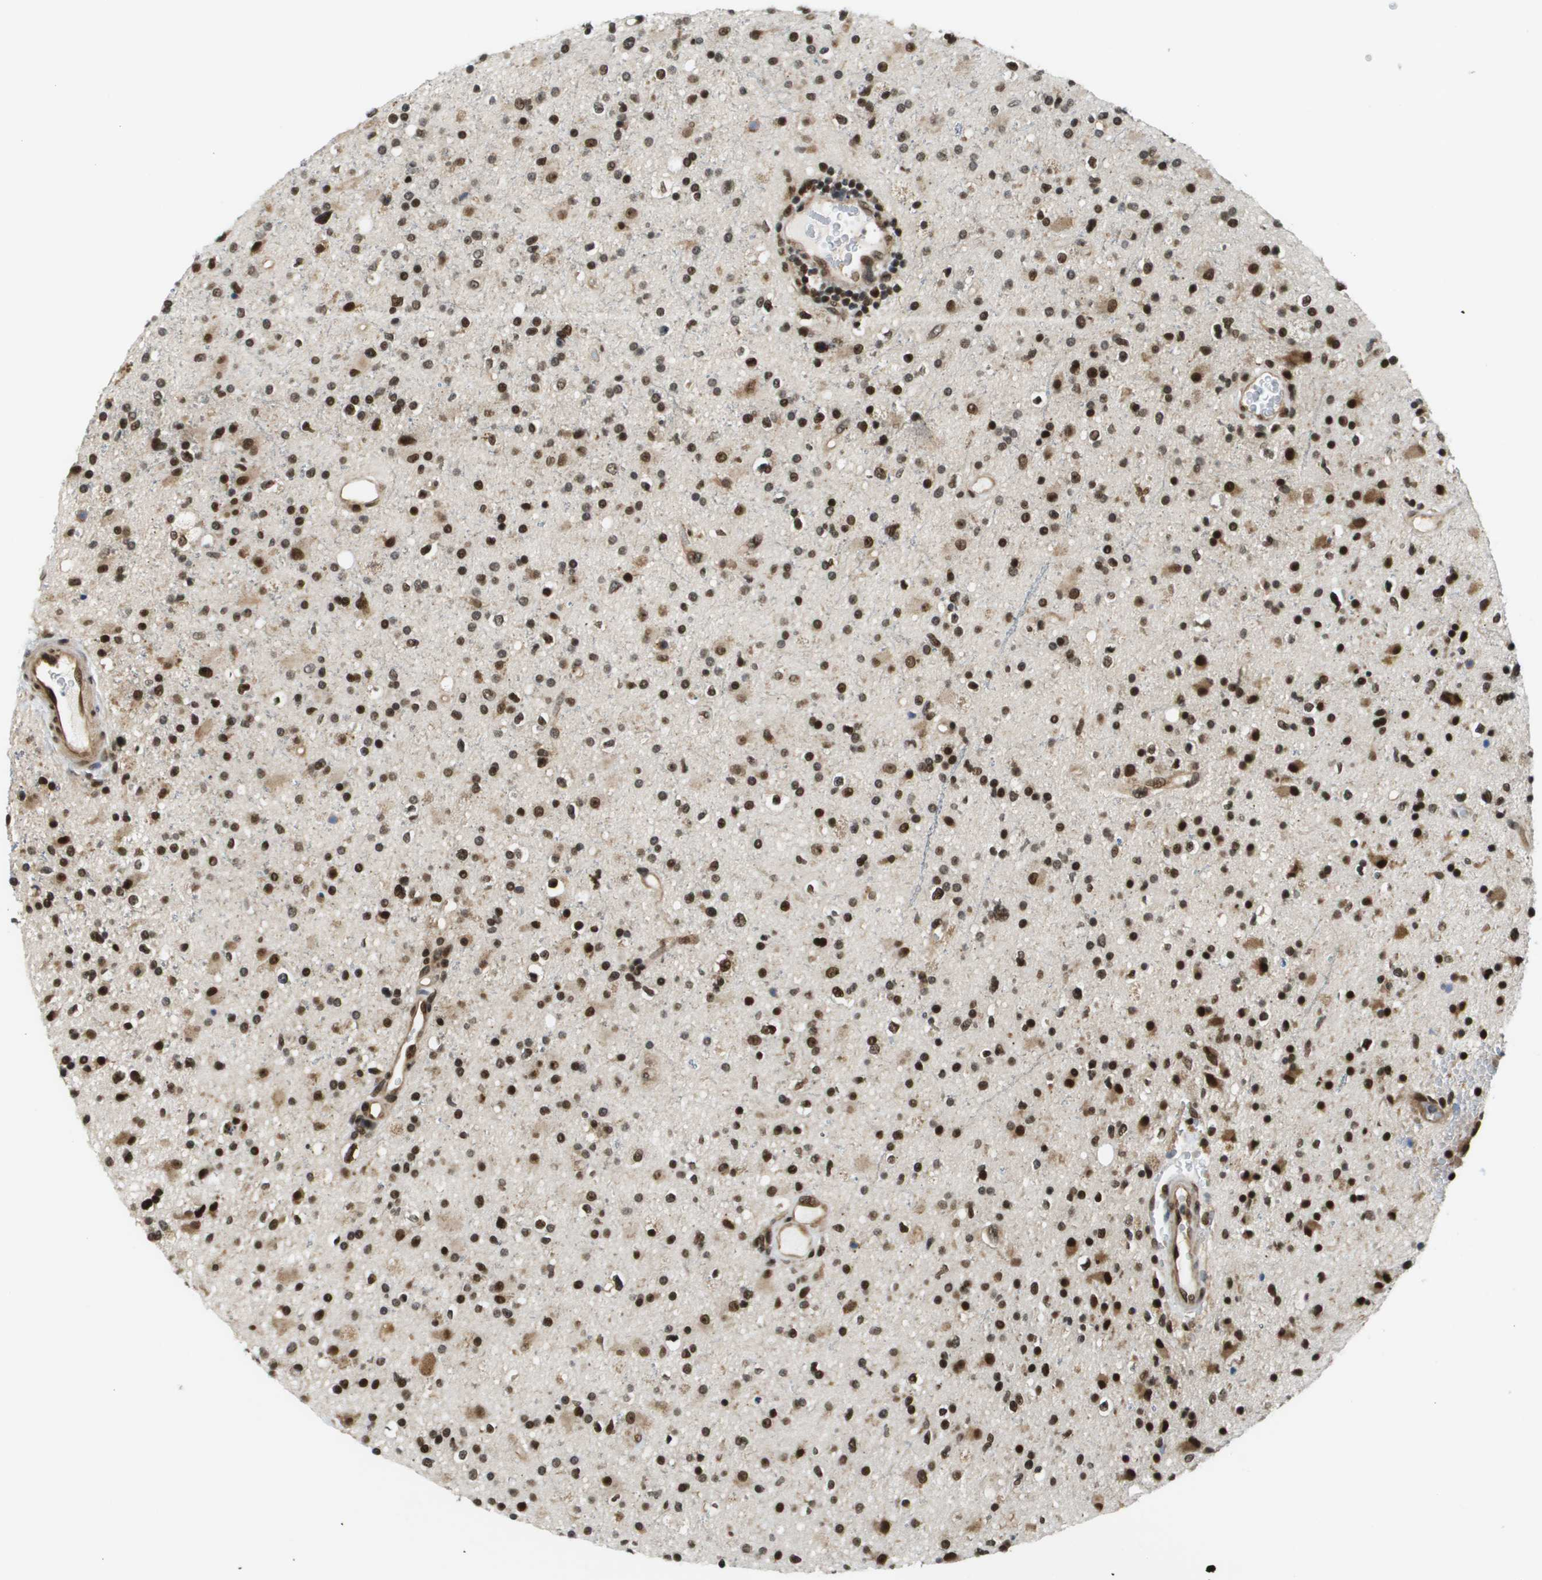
{"staining": {"intensity": "strong", "quantity": ">75%", "location": "nuclear"}, "tissue": "glioma", "cell_type": "Tumor cells", "image_type": "cancer", "snomed": [{"axis": "morphology", "description": "Glioma, malignant, High grade"}, {"axis": "topography", "description": "Brain"}], "caption": "Immunohistochemical staining of glioma reveals high levels of strong nuclear protein expression in approximately >75% of tumor cells. (IHC, brightfield microscopy, high magnification).", "gene": "RECQL4", "patient": {"sex": "male", "age": 33}}